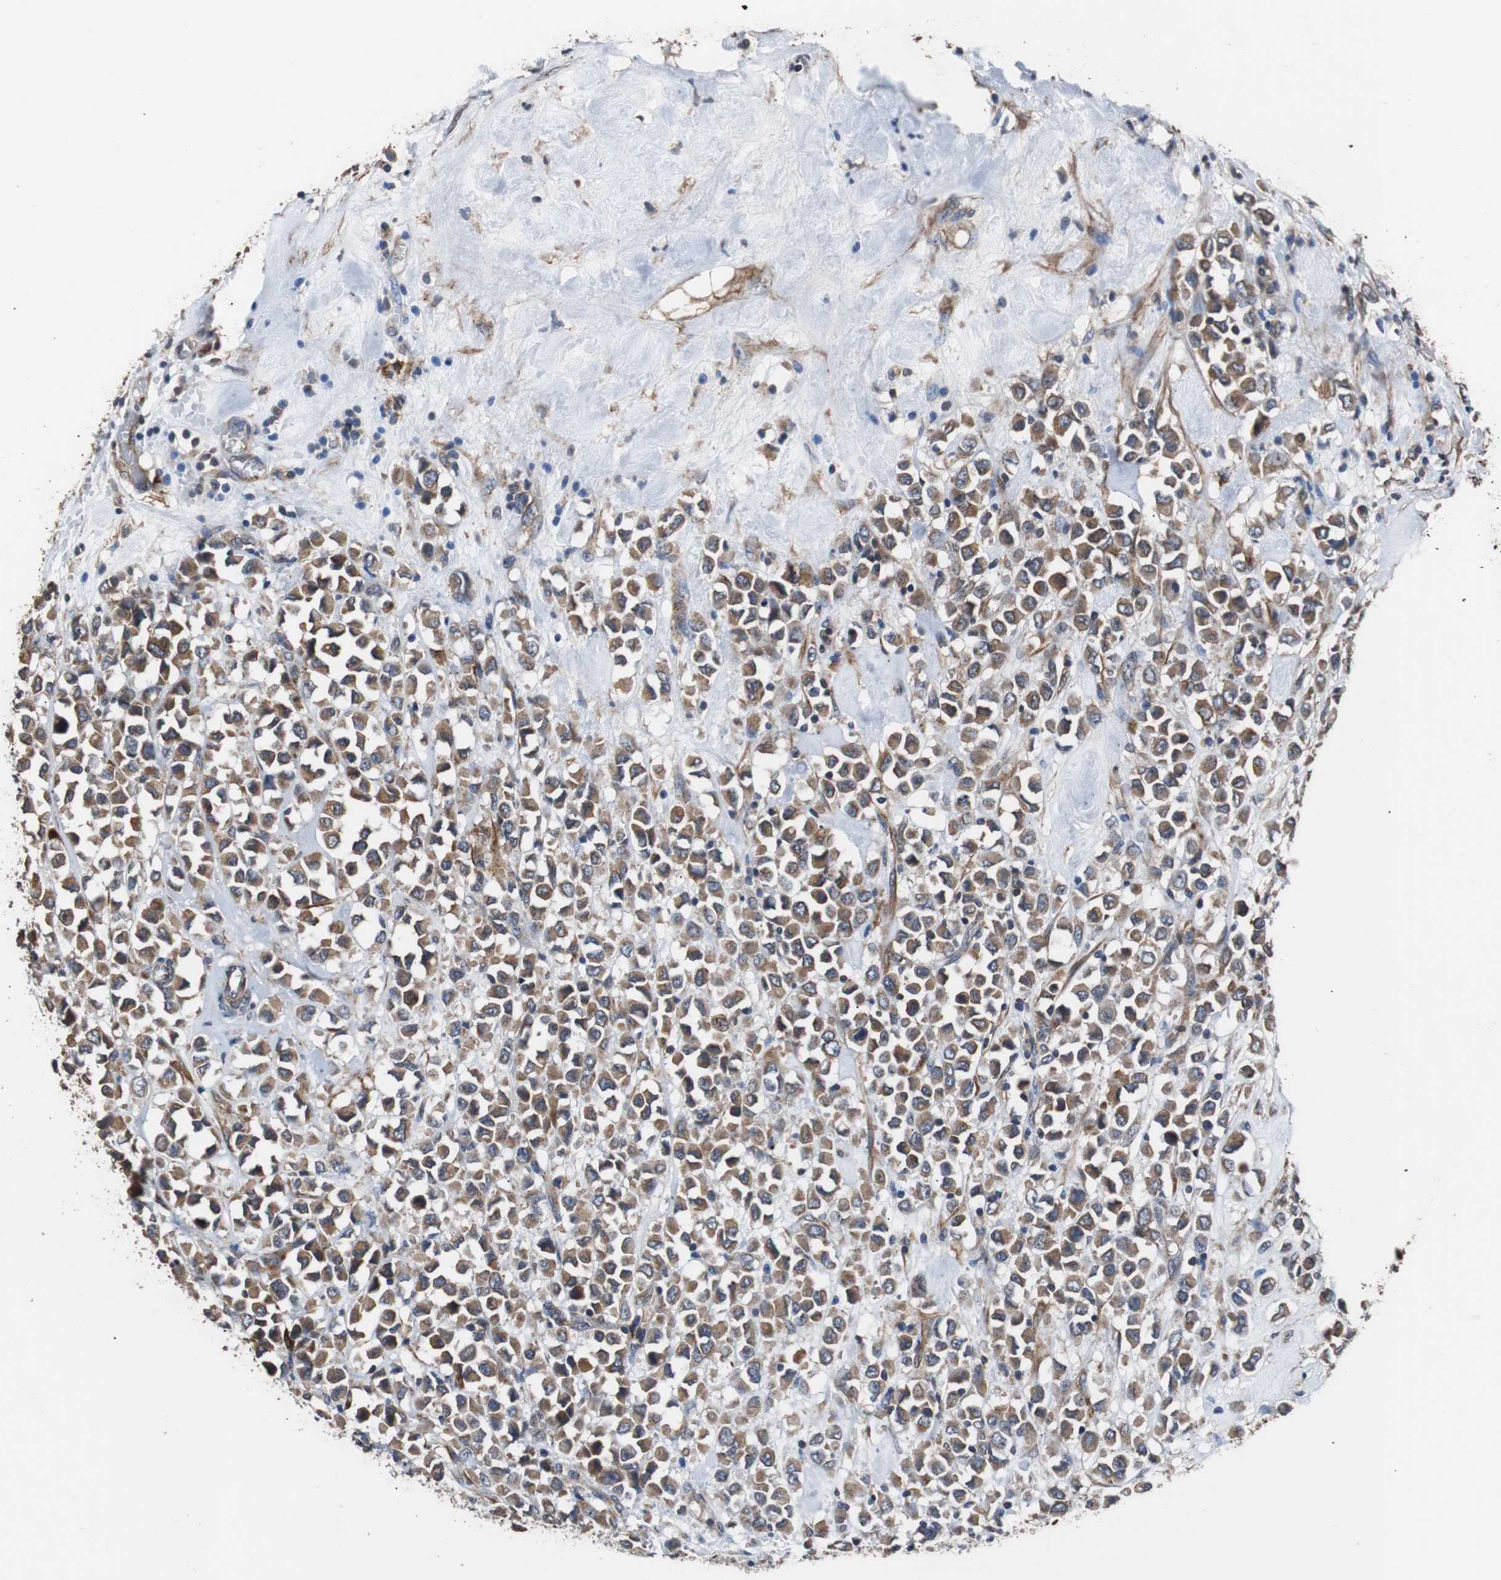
{"staining": {"intensity": "moderate", "quantity": ">75%", "location": "cytoplasmic/membranous"}, "tissue": "breast cancer", "cell_type": "Tumor cells", "image_type": "cancer", "snomed": [{"axis": "morphology", "description": "Duct carcinoma"}, {"axis": "topography", "description": "Breast"}], "caption": "Breast cancer was stained to show a protein in brown. There is medium levels of moderate cytoplasmic/membranous expression in about >75% of tumor cells. The protein is stained brown, and the nuclei are stained in blue (DAB IHC with brightfield microscopy, high magnification).", "gene": "PITRM1", "patient": {"sex": "female", "age": 61}}